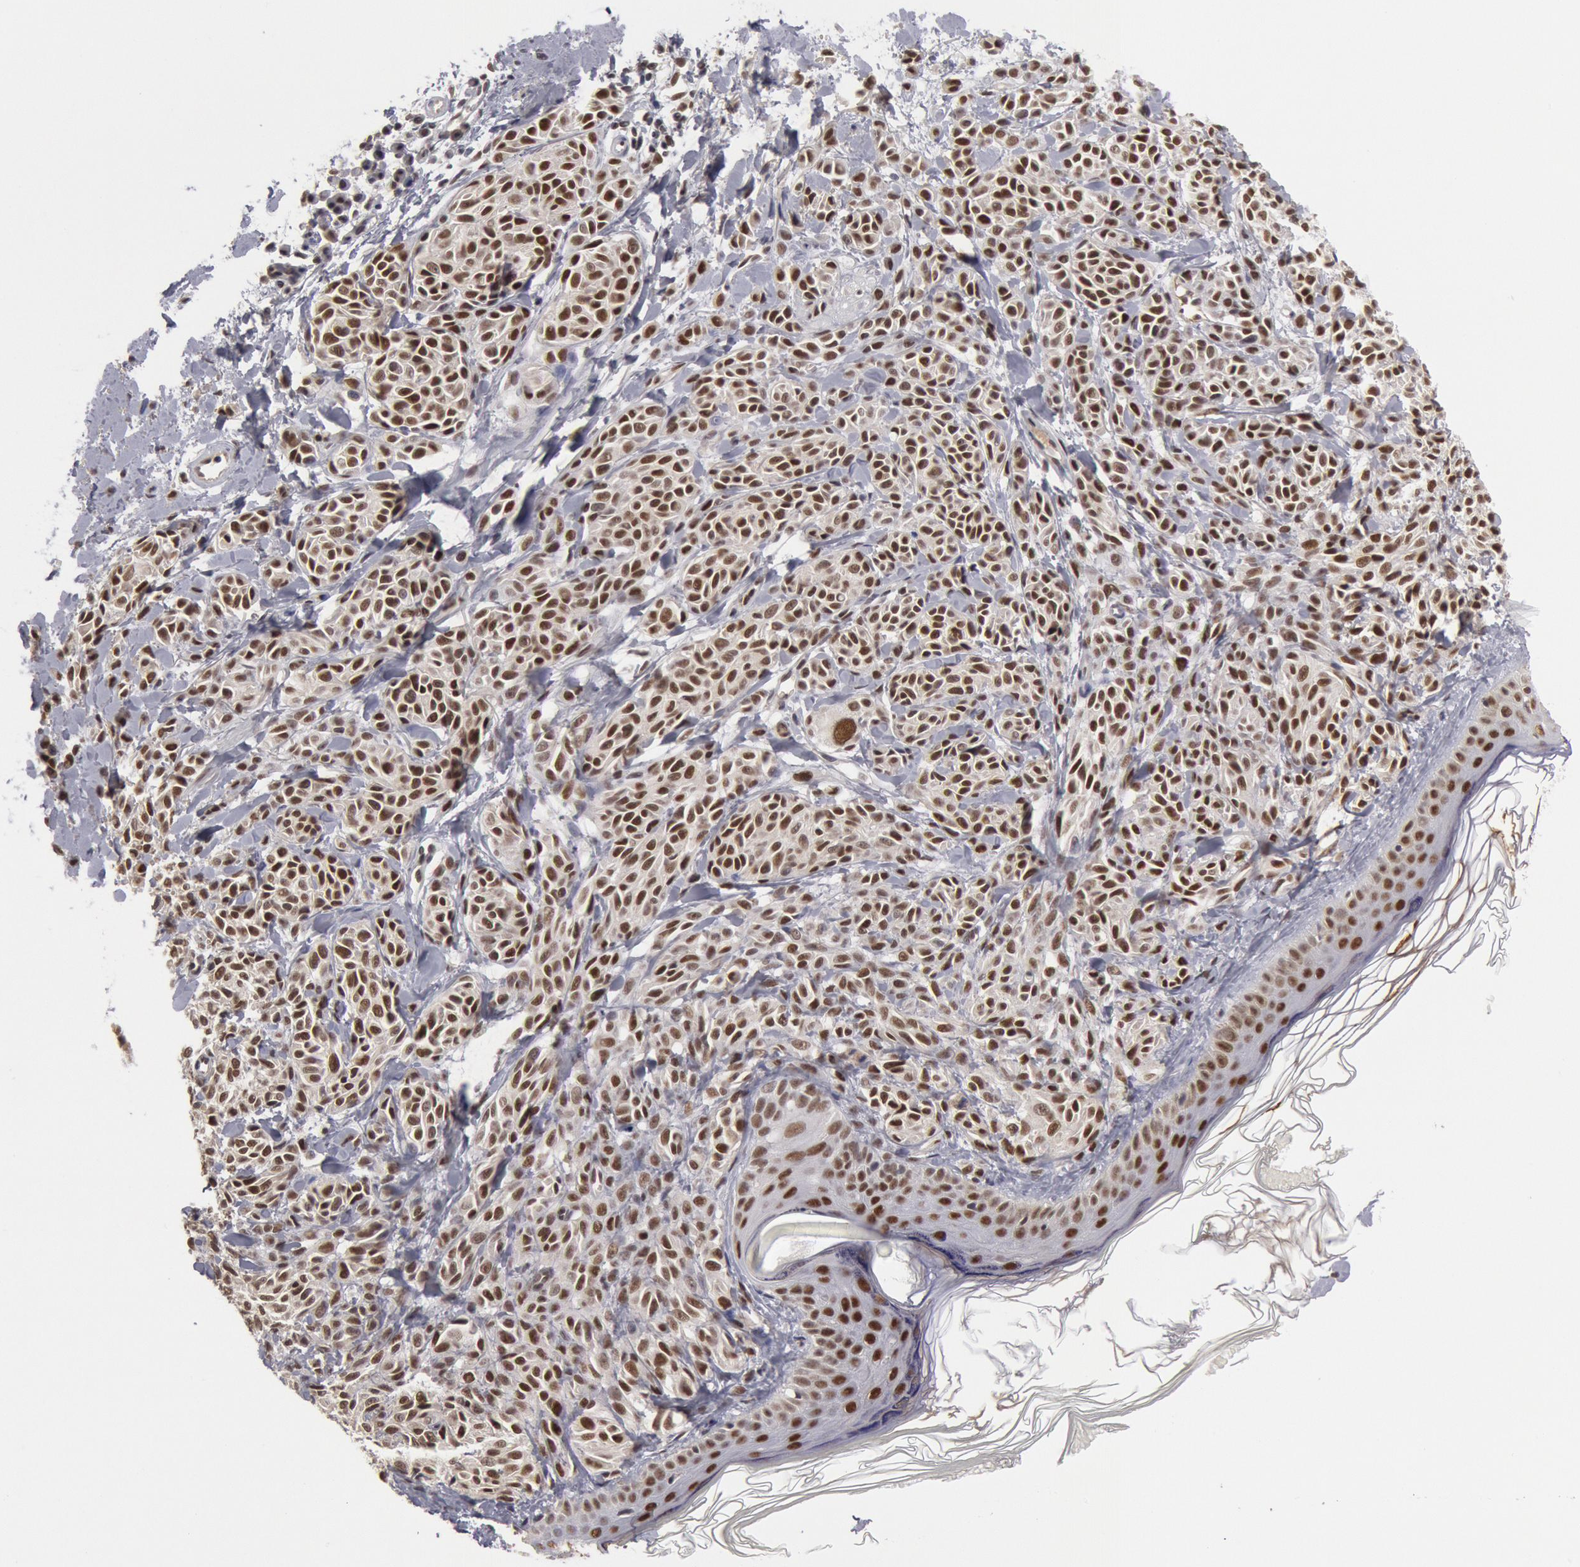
{"staining": {"intensity": "moderate", "quantity": ">75%", "location": "nuclear"}, "tissue": "melanoma", "cell_type": "Tumor cells", "image_type": "cancer", "snomed": [{"axis": "morphology", "description": "Malignant melanoma, NOS"}, {"axis": "topography", "description": "Skin"}], "caption": "Moderate nuclear staining for a protein is present in about >75% of tumor cells of malignant melanoma using IHC.", "gene": "PPP4R3B", "patient": {"sex": "female", "age": 73}}